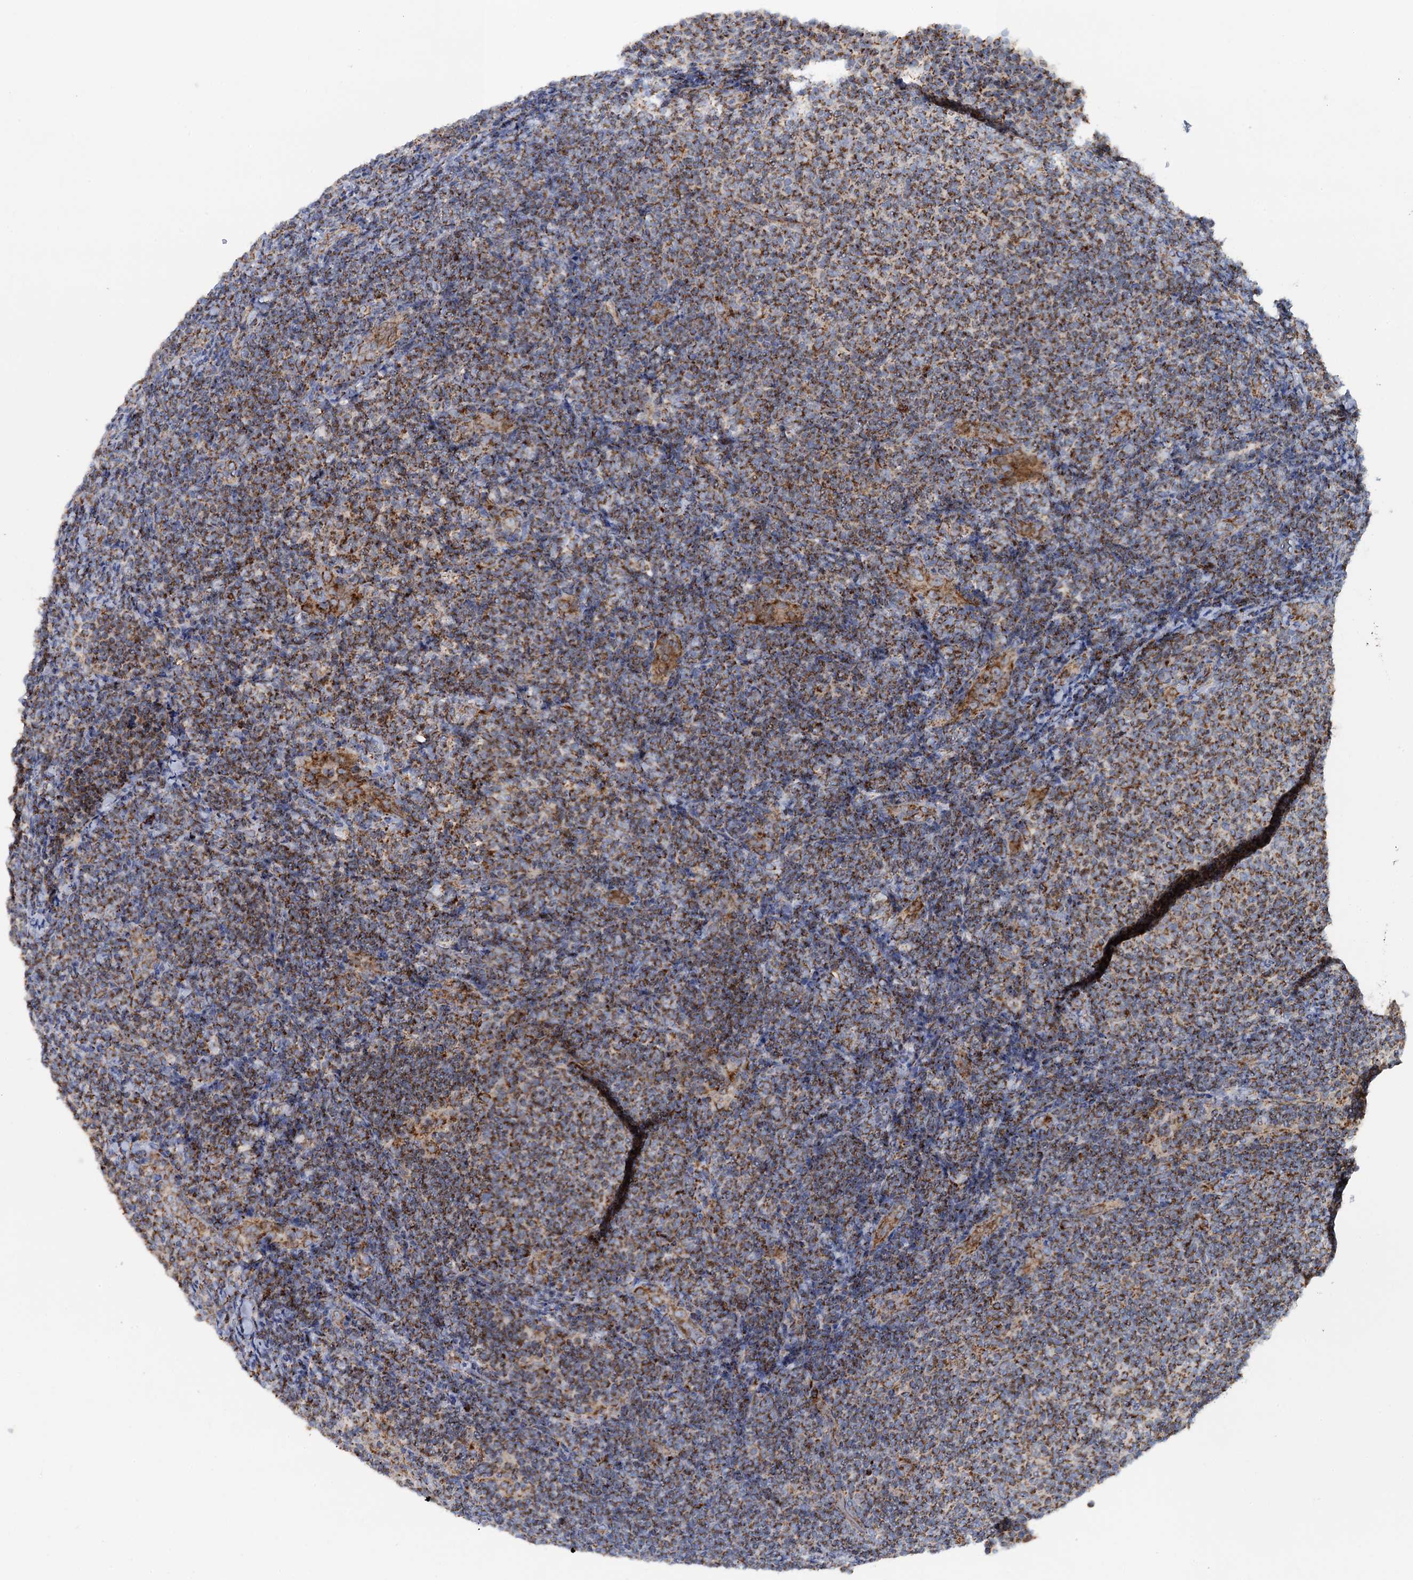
{"staining": {"intensity": "strong", "quantity": ">75%", "location": "cytoplasmic/membranous"}, "tissue": "lymphoma", "cell_type": "Tumor cells", "image_type": "cancer", "snomed": [{"axis": "morphology", "description": "Malignant lymphoma, non-Hodgkin's type, Low grade"}, {"axis": "topography", "description": "Lymph node"}], "caption": "Low-grade malignant lymphoma, non-Hodgkin's type tissue demonstrates strong cytoplasmic/membranous expression in about >75% of tumor cells, visualized by immunohistochemistry.", "gene": "GTPBP3", "patient": {"sex": "male", "age": 66}}